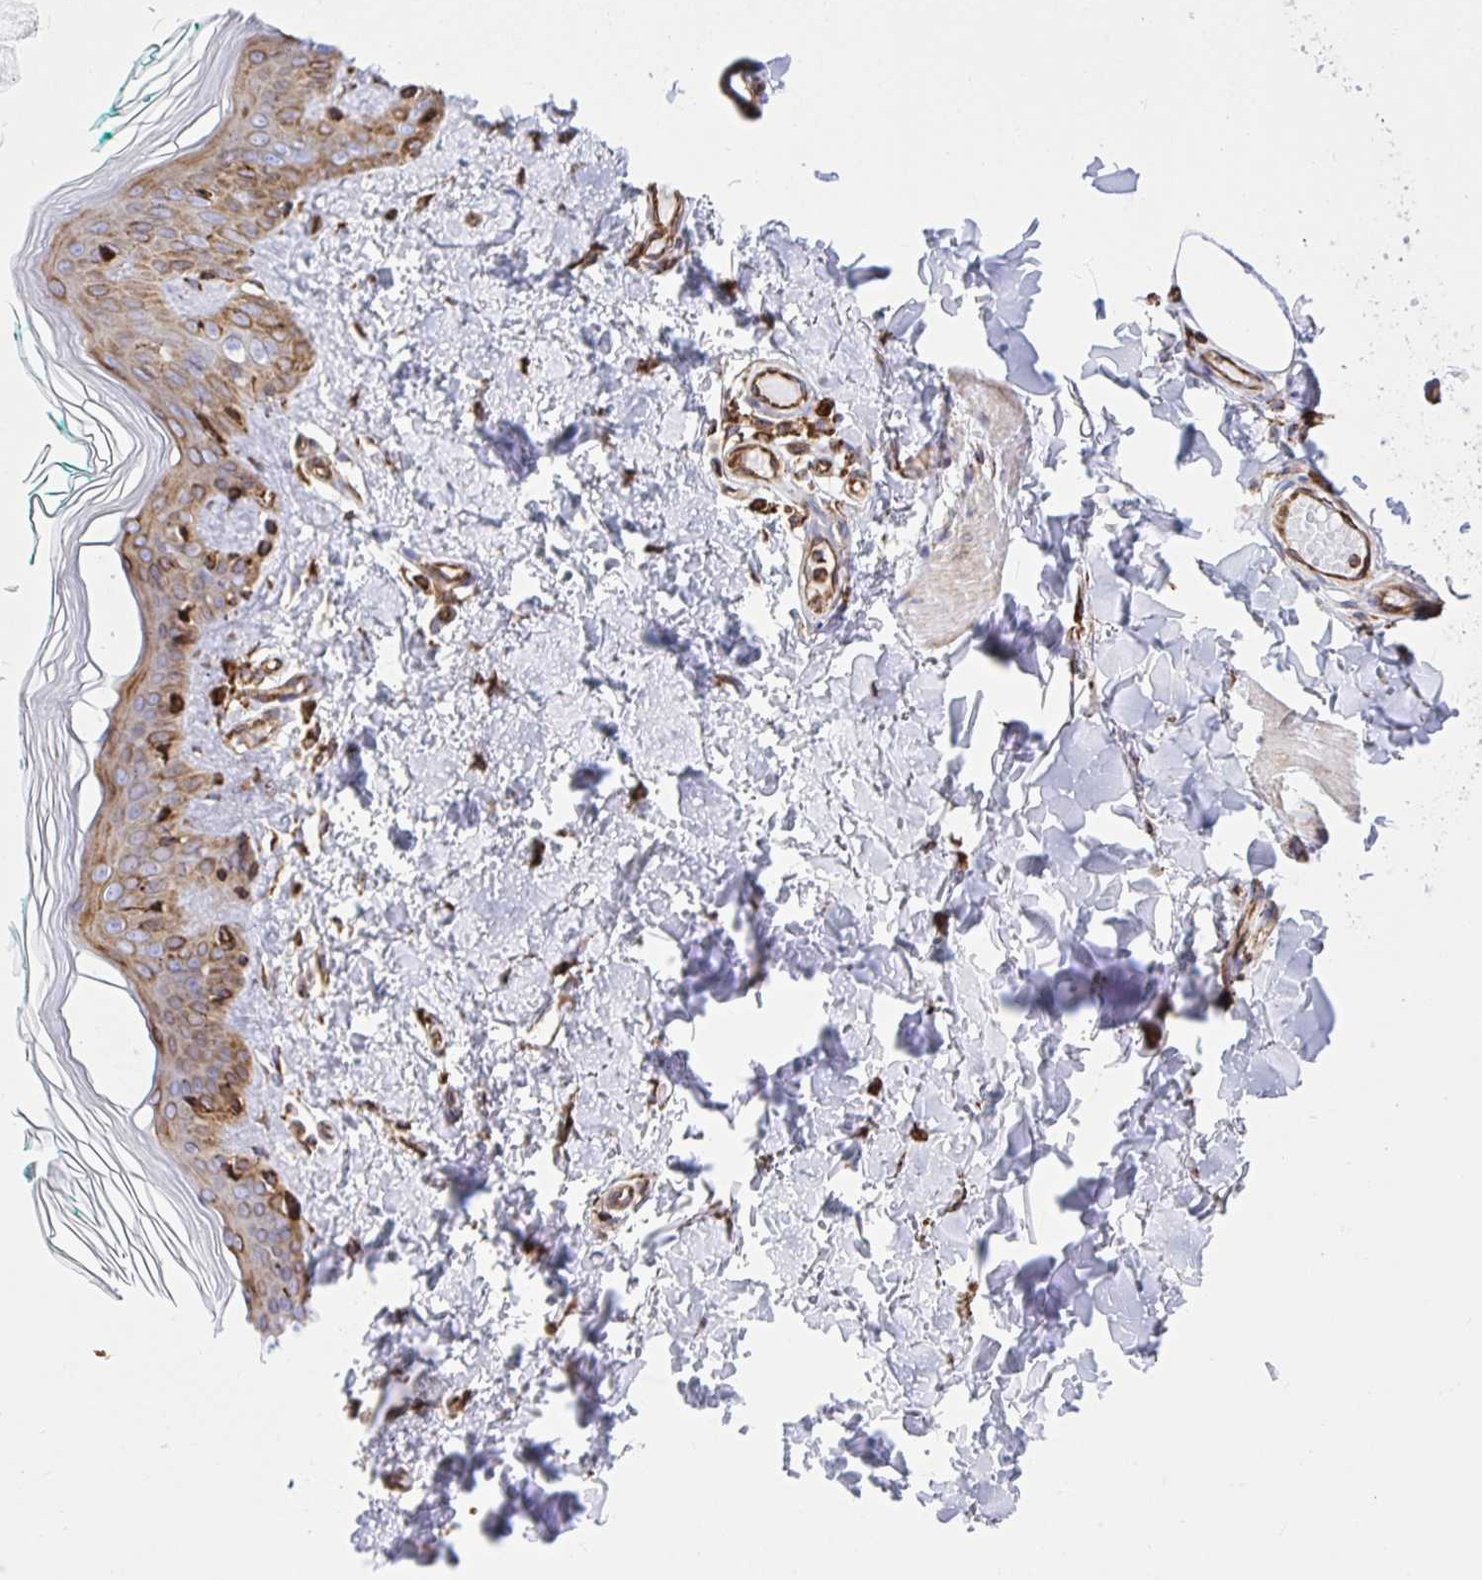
{"staining": {"intensity": "moderate", "quantity": ">75%", "location": "cytoplasmic/membranous"}, "tissue": "skin", "cell_type": "Fibroblasts", "image_type": "normal", "snomed": [{"axis": "morphology", "description": "Normal tissue, NOS"}, {"axis": "topography", "description": "Skin"}, {"axis": "topography", "description": "Peripheral nerve tissue"}], "caption": "Protein staining of unremarkable skin shows moderate cytoplasmic/membranous staining in about >75% of fibroblasts. The protein of interest is stained brown, and the nuclei are stained in blue (DAB (3,3'-diaminobenzidine) IHC with brightfield microscopy, high magnification).", "gene": "CLGN", "patient": {"sex": "female", "age": 45}}